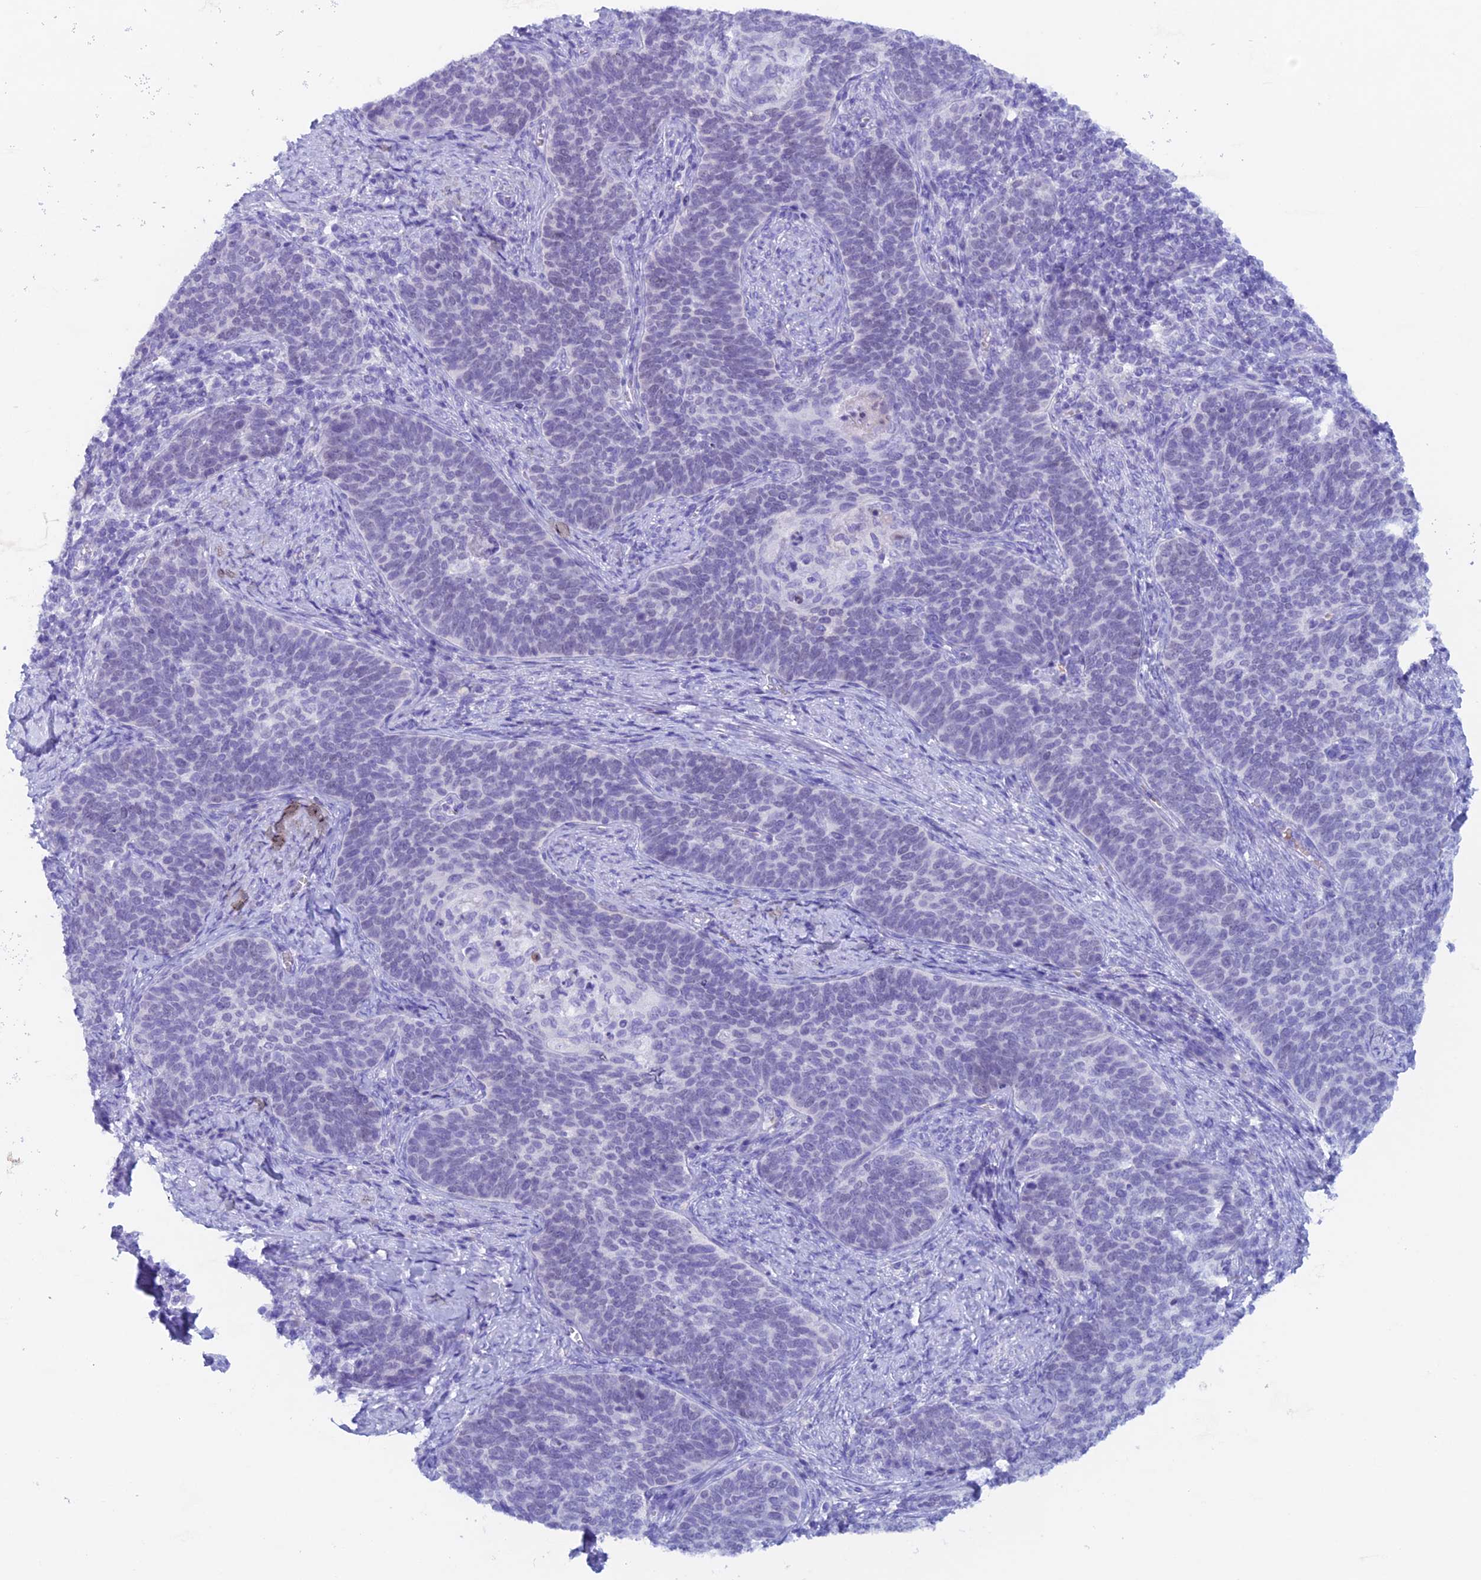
{"staining": {"intensity": "negative", "quantity": "none", "location": "none"}, "tissue": "cervical cancer", "cell_type": "Tumor cells", "image_type": "cancer", "snomed": [{"axis": "morphology", "description": "Normal tissue, NOS"}, {"axis": "morphology", "description": "Squamous cell carcinoma, NOS"}, {"axis": "topography", "description": "Cervix"}], "caption": "IHC micrograph of human cervical cancer (squamous cell carcinoma) stained for a protein (brown), which shows no staining in tumor cells. (DAB (3,3'-diaminobenzidine) immunohistochemistry with hematoxylin counter stain).", "gene": "PSMC3IP", "patient": {"sex": "female", "age": 39}}